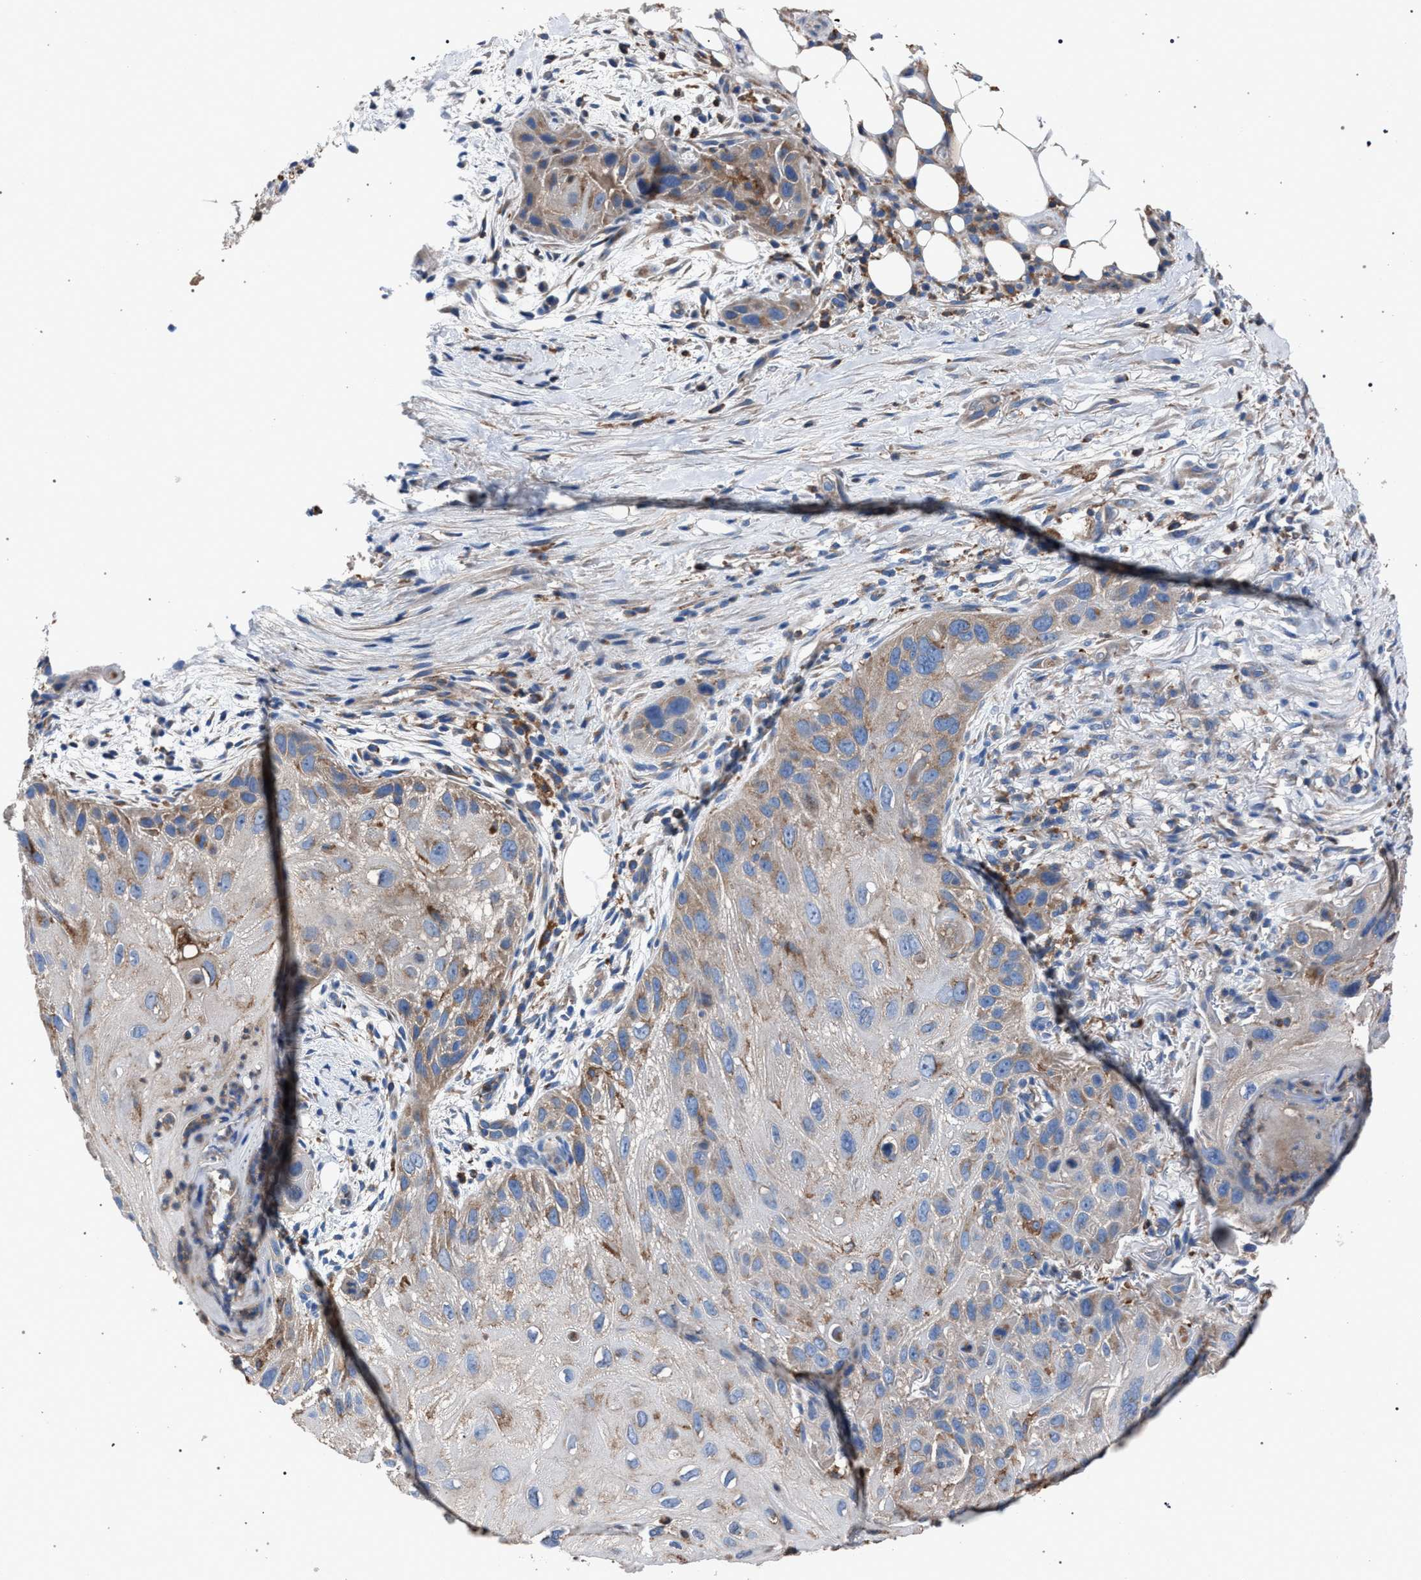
{"staining": {"intensity": "moderate", "quantity": "<25%", "location": "cytoplasmic/membranous"}, "tissue": "skin cancer", "cell_type": "Tumor cells", "image_type": "cancer", "snomed": [{"axis": "morphology", "description": "Squamous cell carcinoma, NOS"}, {"axis": "topography", "description": "Skin"}], "caption": "A histopathology image of skin cancer (squamous cell carcinoma) stained for a protein reveals moderate cytoplasmic/membranous brown staining in tumor cells. (DAB IHC, brown staining for protein, blue staining for nuclei).", "gene": "ATP6V0A1", "patient": {"sex": "female", "age": 77}}